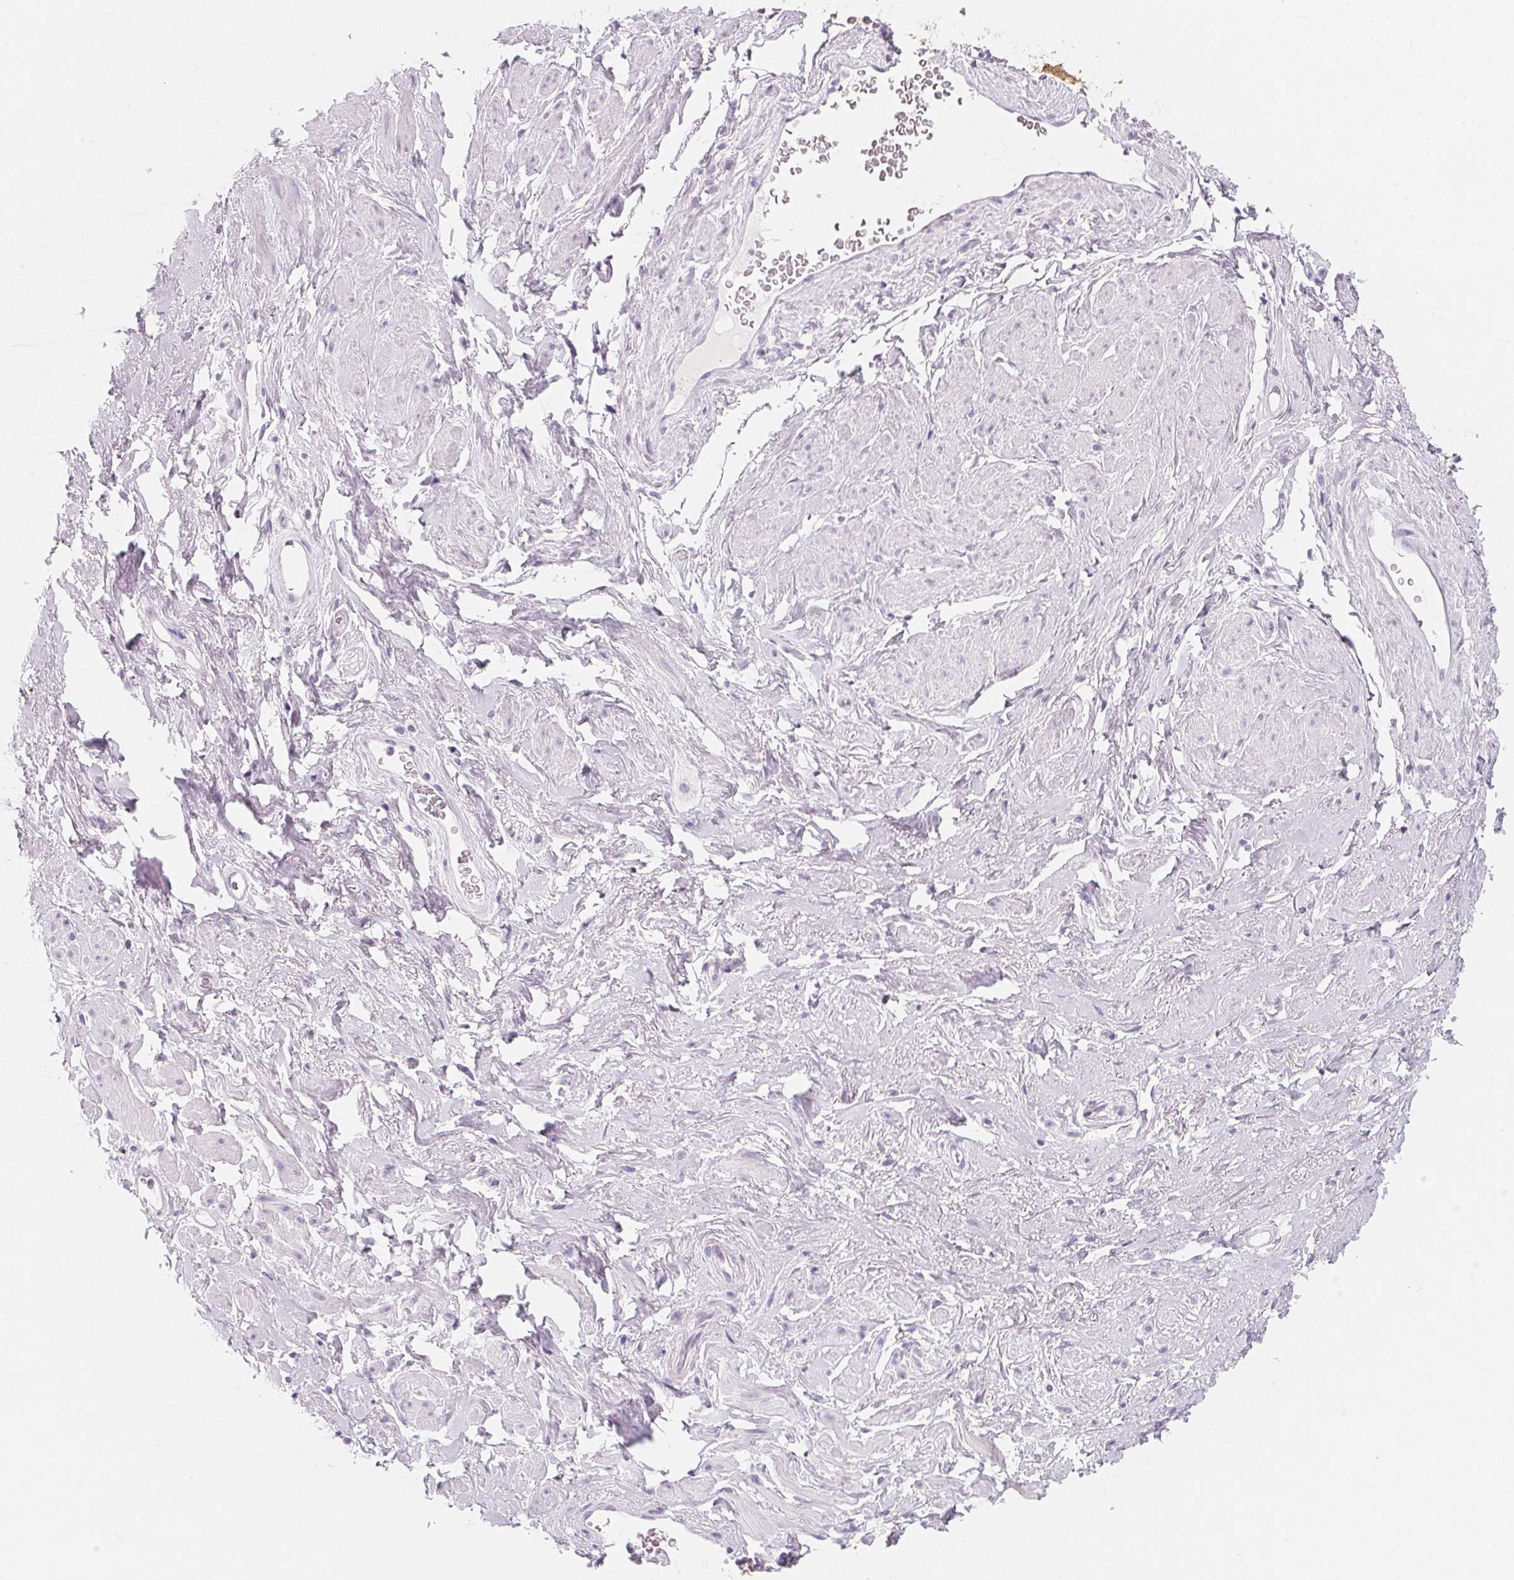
{"staining": {"intensity": "negative", "quantity": "none", "location": "none"}, "tissue": "adipose tissue", "cell_type": "Adipocytes", "image_type": "normal", "snomed": [{"axis": "morphology", "description": "Normal tissue, NOS"}, {"axis": "topography", "description": "Vagina"}, {"axis": "topography", "description": "Peripheral nerve tissue"}], "caption": "An immunohistochemistry micrograph of benign adipose tissue is shown. There is no staining in adipocytes of adipose tissue.", "gene": "SH3GL2", "patient": {"sex": "female", "age": 71}}